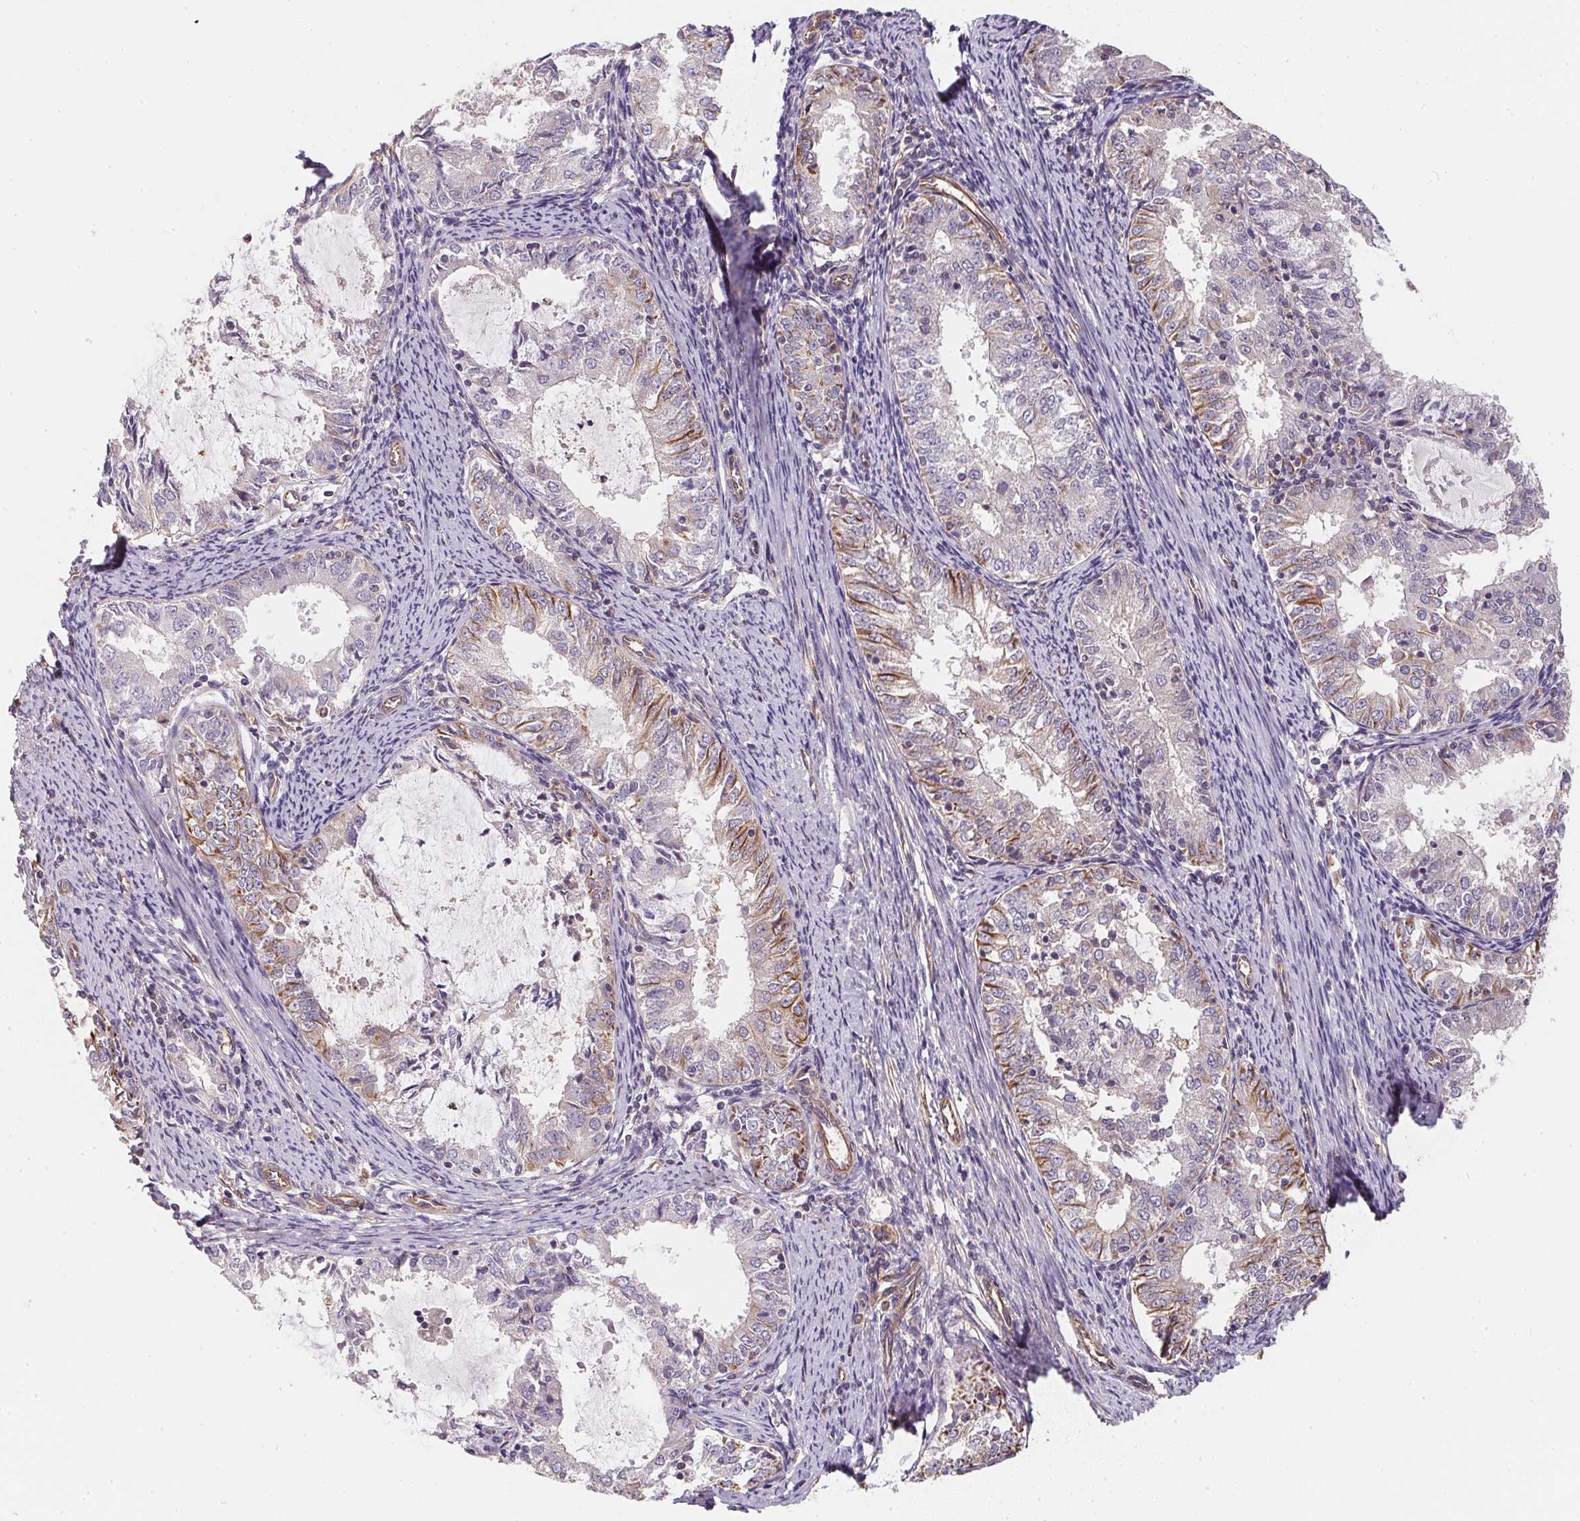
{"staining": {"intensity": "moderate", "quantity": "<25%", "location": "cytoplasmic/membranous"}, "tissue": "endometrial cancer", "cell_type": "Tumor cells", "image_type": "cancer", "snomed": [{"axis": "morphology", "description": "Adenocarcinoma, NOS"}, {"axis": "topography", "description": "Endometrium"}], "caption": "Protein staining exhibits moderate cytoplasmic/membranous staining in about <25% of tumor cells in endometrial cancer (adenocarcinoma).", "gene": "TBKBP1", "patient": {"sex": "female", "age": 57}}